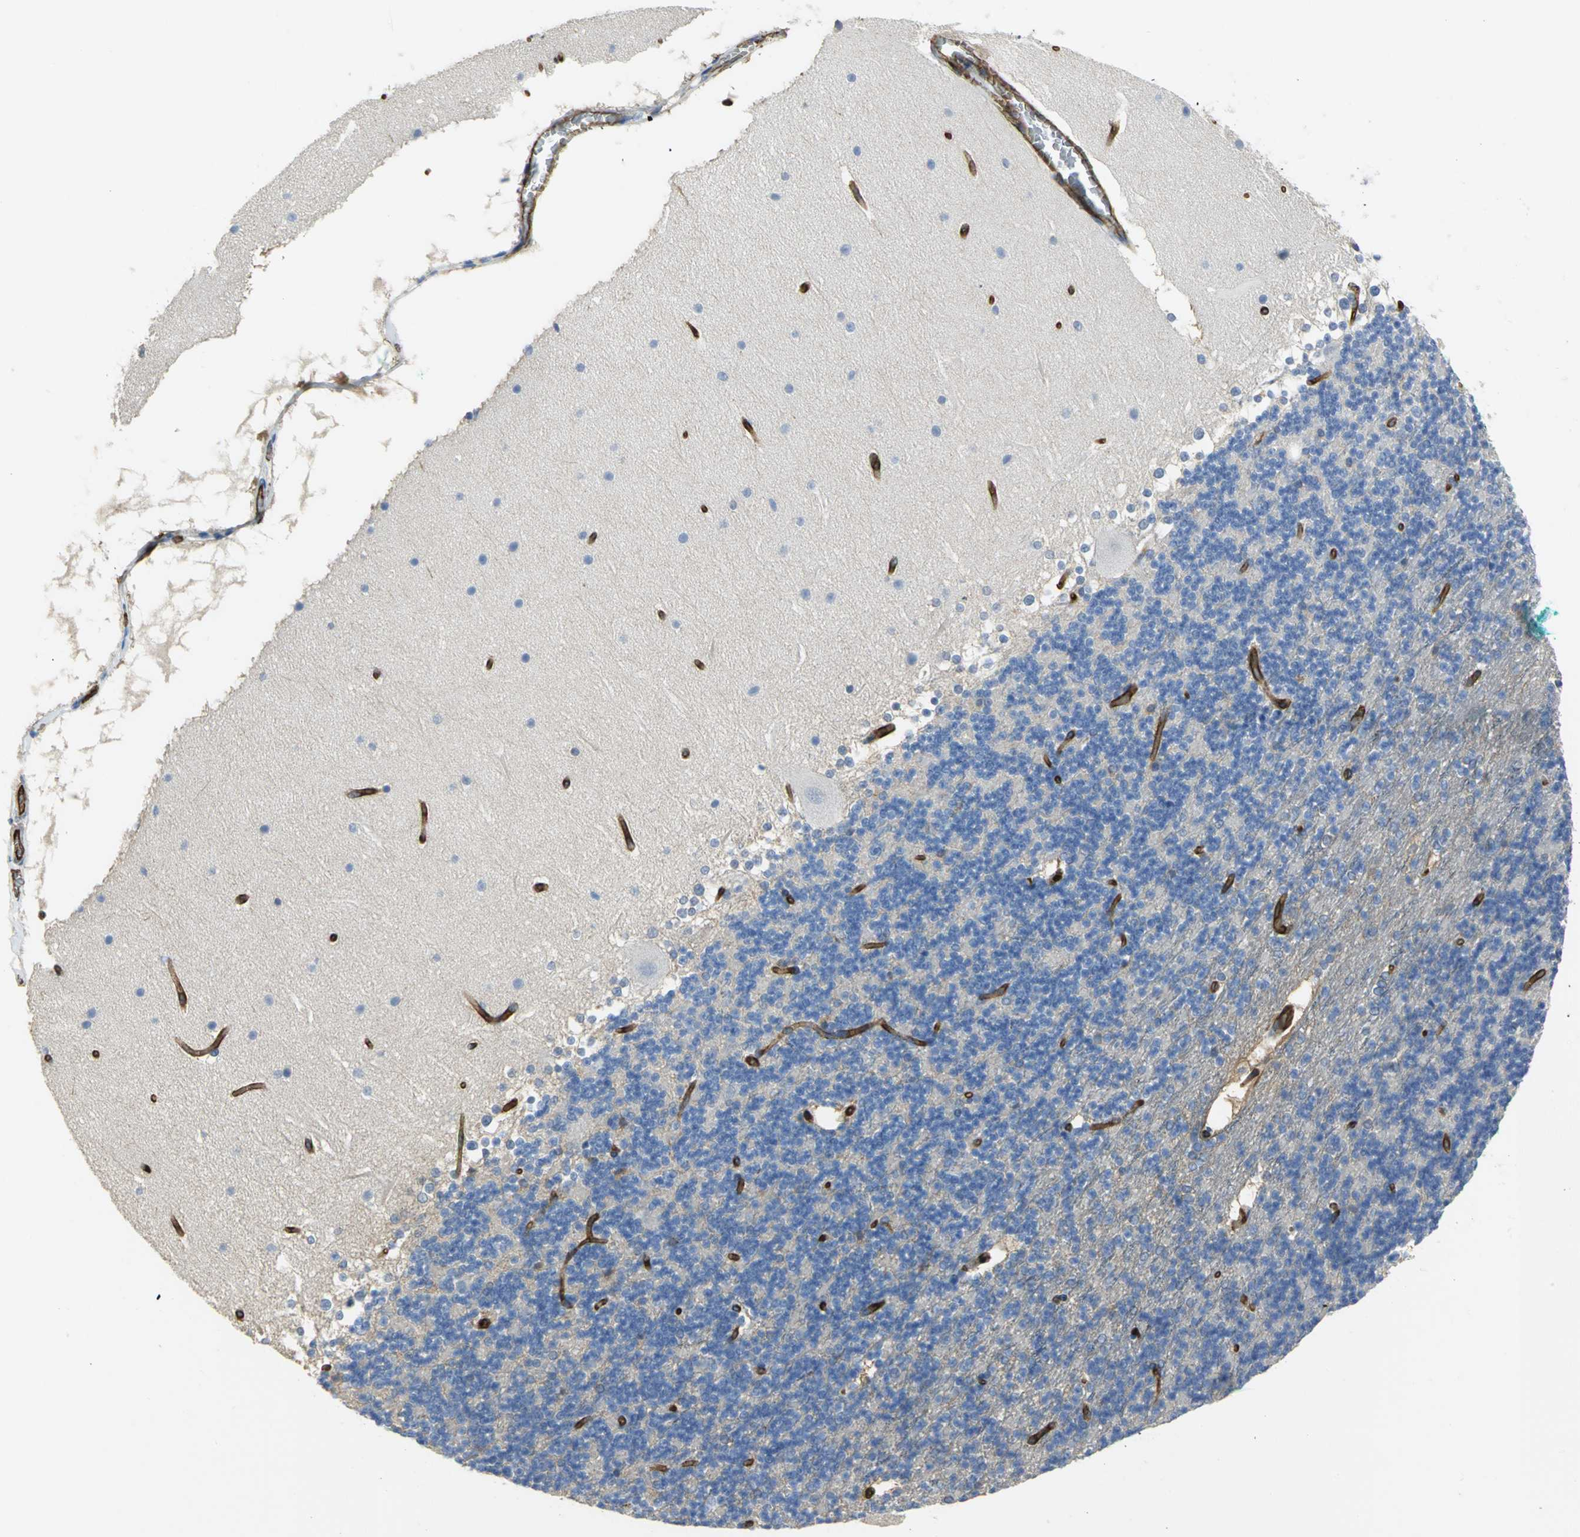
{"staining": {"intensity": "negative", "quantity": "none", "location": "none"}, "tissue": "cerebellum", "cell_type": "Cells in granular layer", "image_type": "normal", "snomed": [{"axis": "morphology", "description": "Normal tissue, NOS"}, {"axis": "topography", "description": "Cerebellum"}], "caption": "Immunohistochemical staining of benign cerebellum displays no significant positivity in cells in granular layer. (Brightfield microscopy of DAB (3,3'-diaminobenzidine) IHC at high magnification).", "gene": "FLNB", "patient": {"sex": "female", "age": 19}}